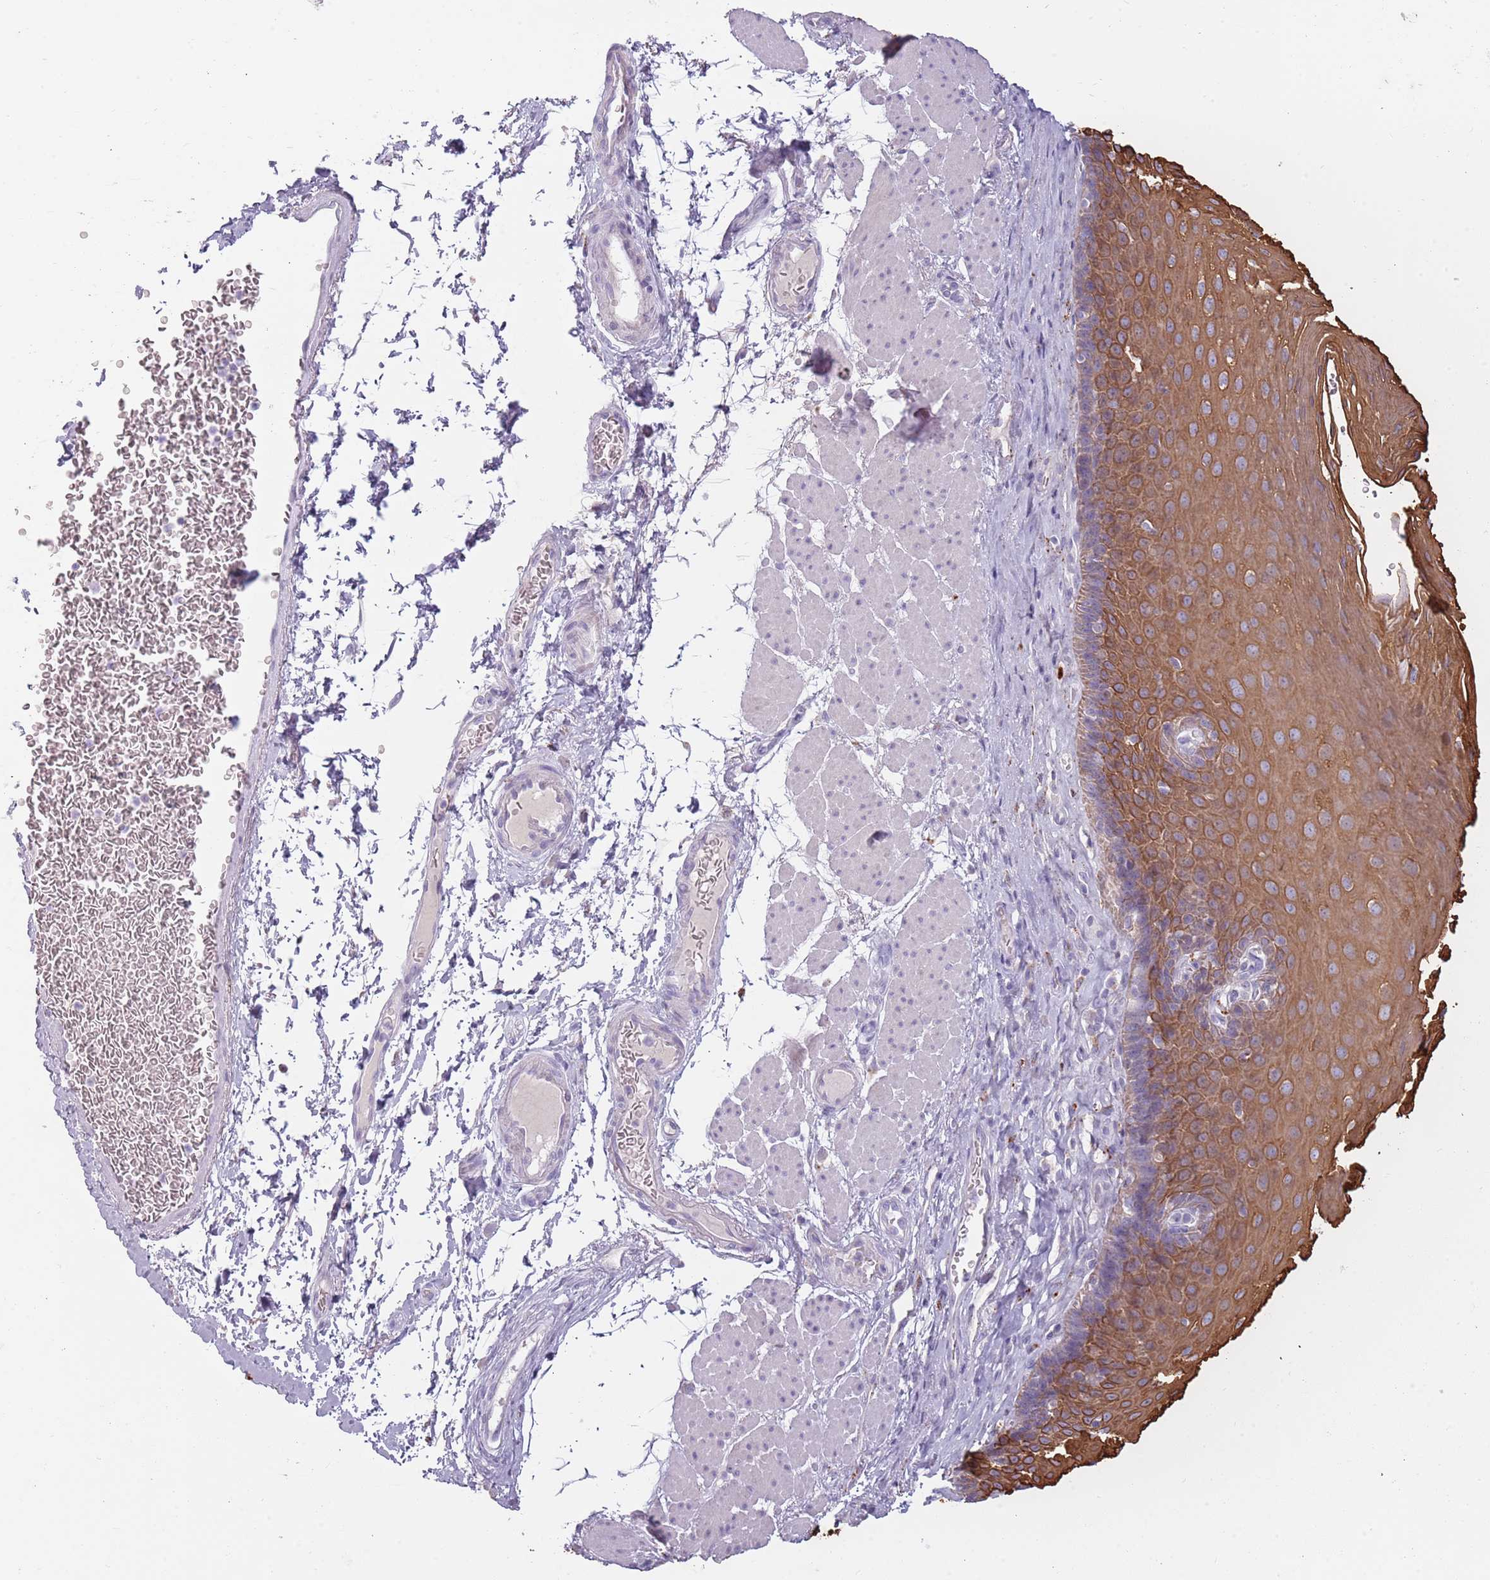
{"staining": {"intensity": "moderate", "quantity": "25%-75%", "location": "cytoplasmic/membranous"}, "tissue": "esophagus", "cell_type": "Squamous epithelial cells", "image_type": "normal", "snomed": [{"axis": "morphology", "description": "Normal tissue, NOS"}, {"axis": "topography", "description": "Esophagus"}], "caption": "Immunohistochemical staining of benign human esophagus shows 25%-75% levels of moderate cytoplasmic/membranous protein staining in about 25%-75% of squamous epithelial cells.", "gene": "NWD2", "patient": {"sex": "female", "age": 66}}